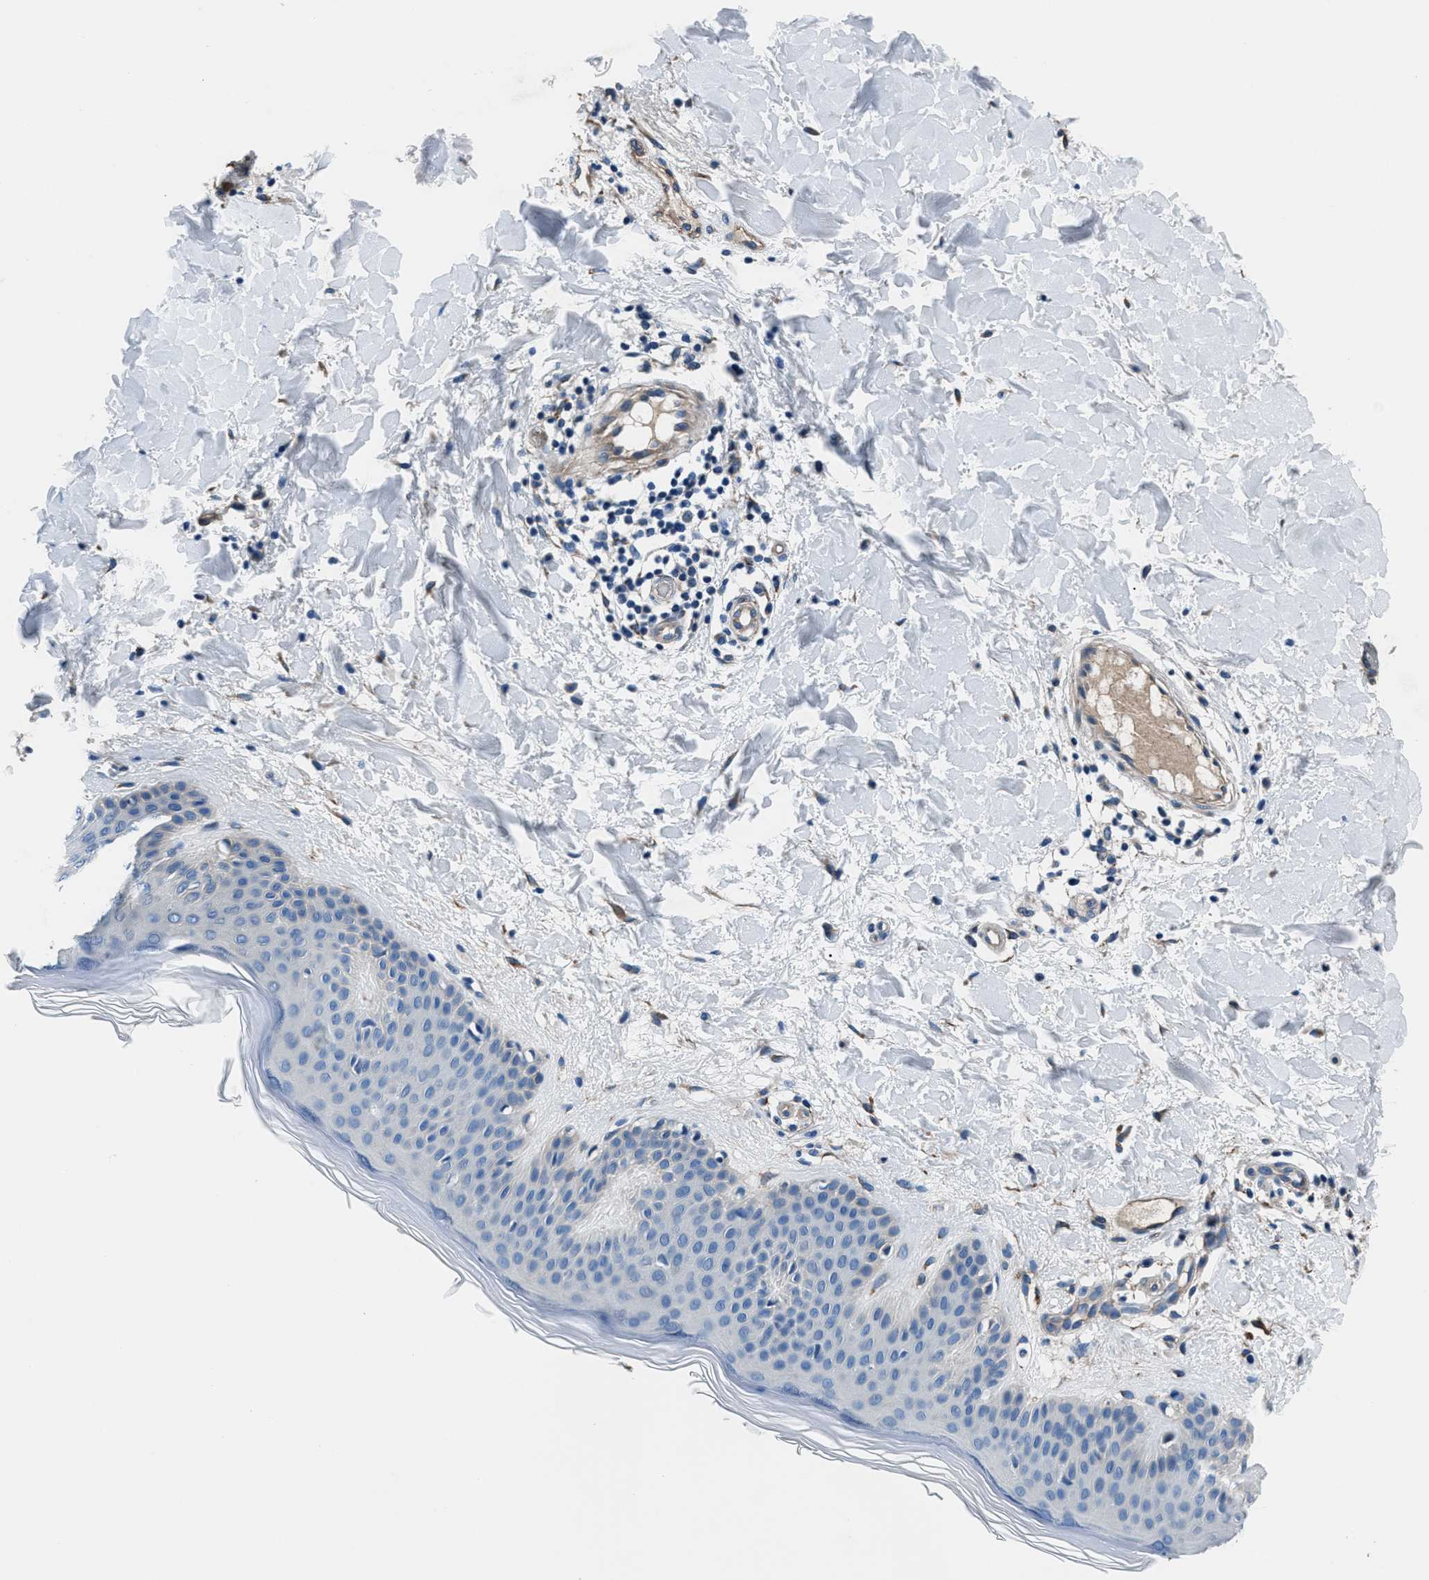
{"staining": {"intensity": "moderate", "quantity": "25%-75%", "location": "cytoplasmic/membranous"}, "tissue": "skin", "cell_type": "Fibroblasts", "image_type": "normal", "snomed": [{"axis": "morphology", "description": "Normal tissue, NOS"}, {"axis": "morphology", "description": "Malignant melanoma, Metastatic site"}, {"axis": "topography", "description": "Skin"}], "caption": "High-magnification brightfield microscopy of normal skin stained with DAB (3,3'-diaminobenzidine) (brown) and counterstained with hematoxylin (blue). fibroblasts exhibit moderate cytoplasmic/membranous staining is present in about25%-75% of cells. (Brightfield microscopy of DAB IHC at high magnification).", "gene": "PRTFDC1", "patient": {"sex": "male", "age": 41}}